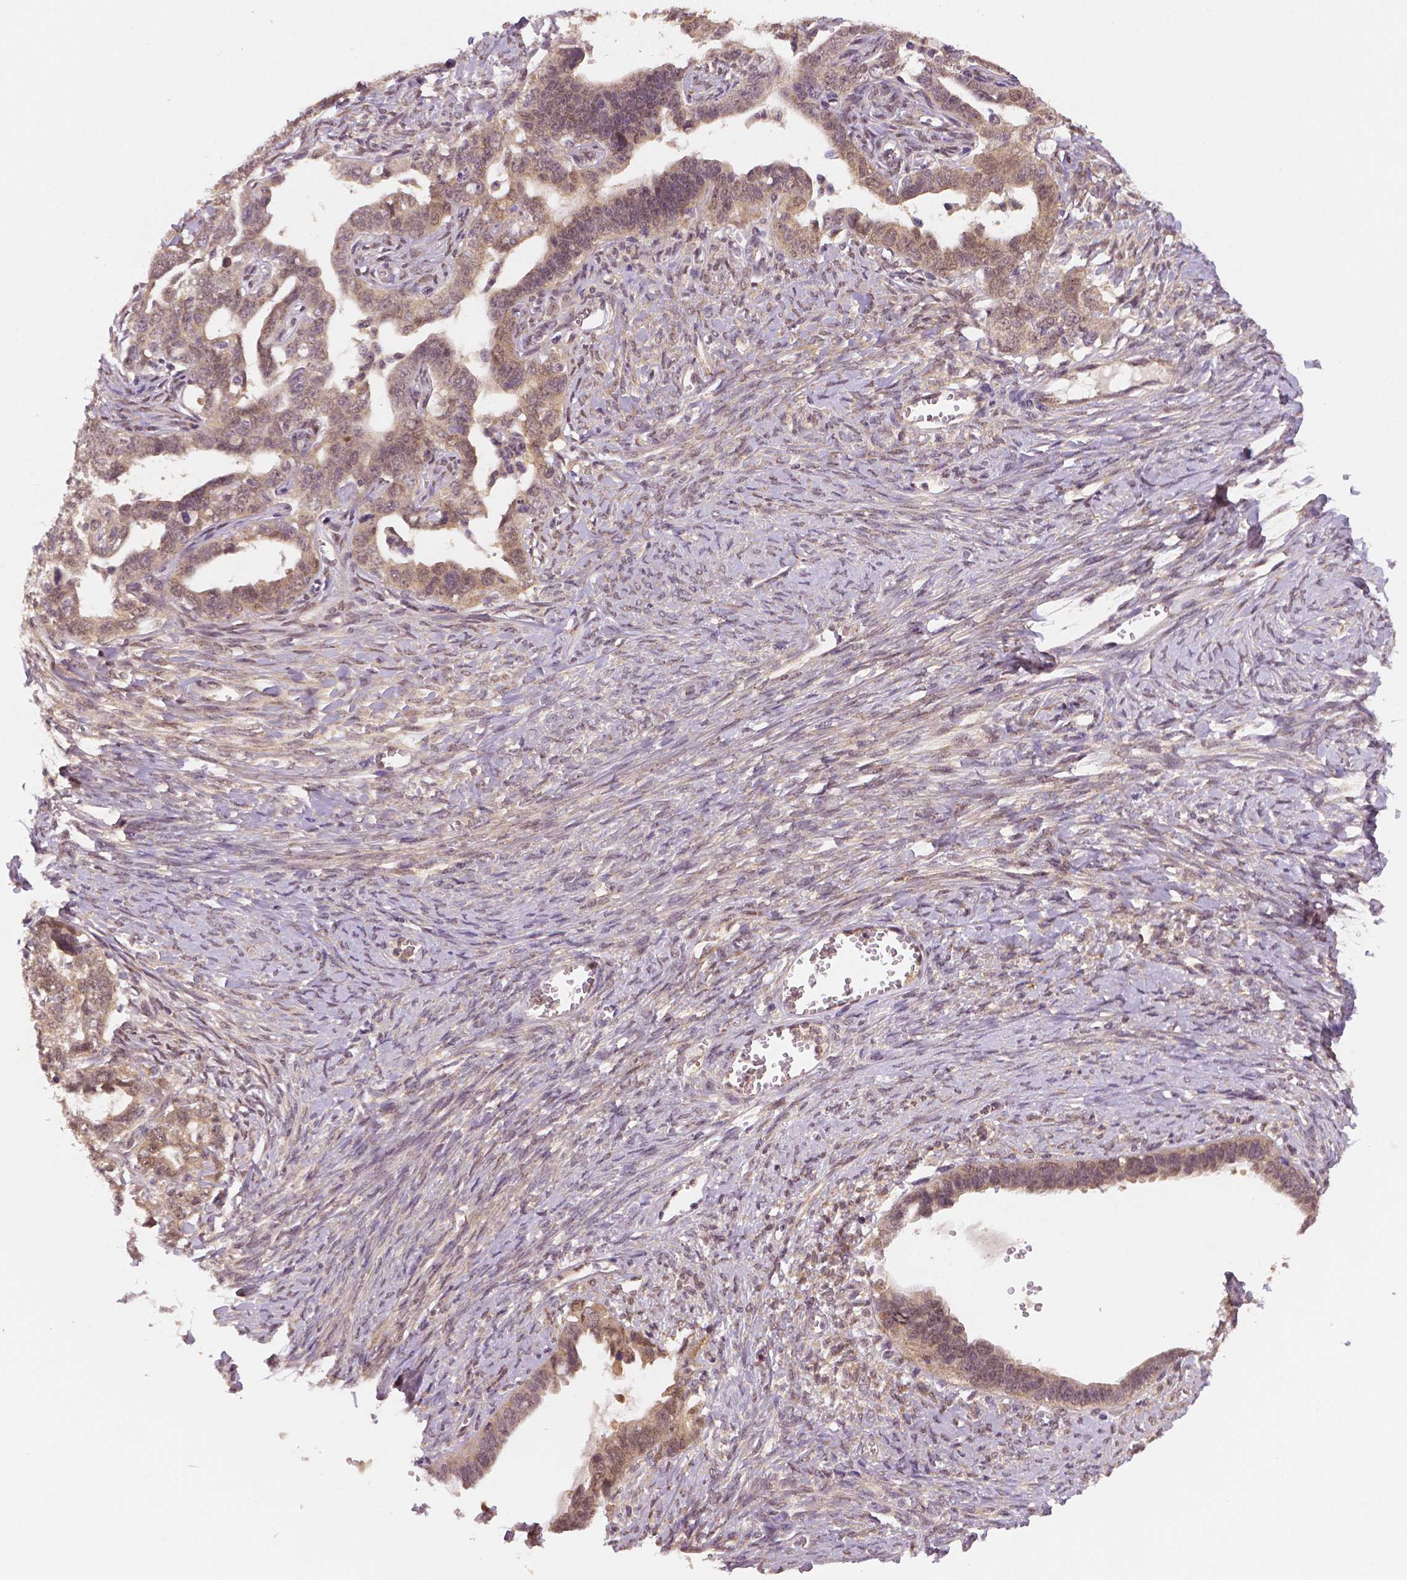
{"staining": {"intensity": "weak", "quantity": ">75%", "location": "cytoplasmic/membranous"}, "tissue": "ovarian cancer", "cell_type": "Tumor cells", "image_type": "cancer", "snomed": [{"axis": "morphology", "description": "Cystadenocarcinoma, serous, NOS"}, {"axis": "topography", "description": "Ovary"}], "caption": "About >75% of tumor cells in human ovarian cancer (serous cystadenocarcinoma) demonstrate weak cytoplasmic/membranous protein positivity as visualized by brown immunohistochemical staining.", "gene": "STAT3", "patient": {"sex": "female", "age": 69}}